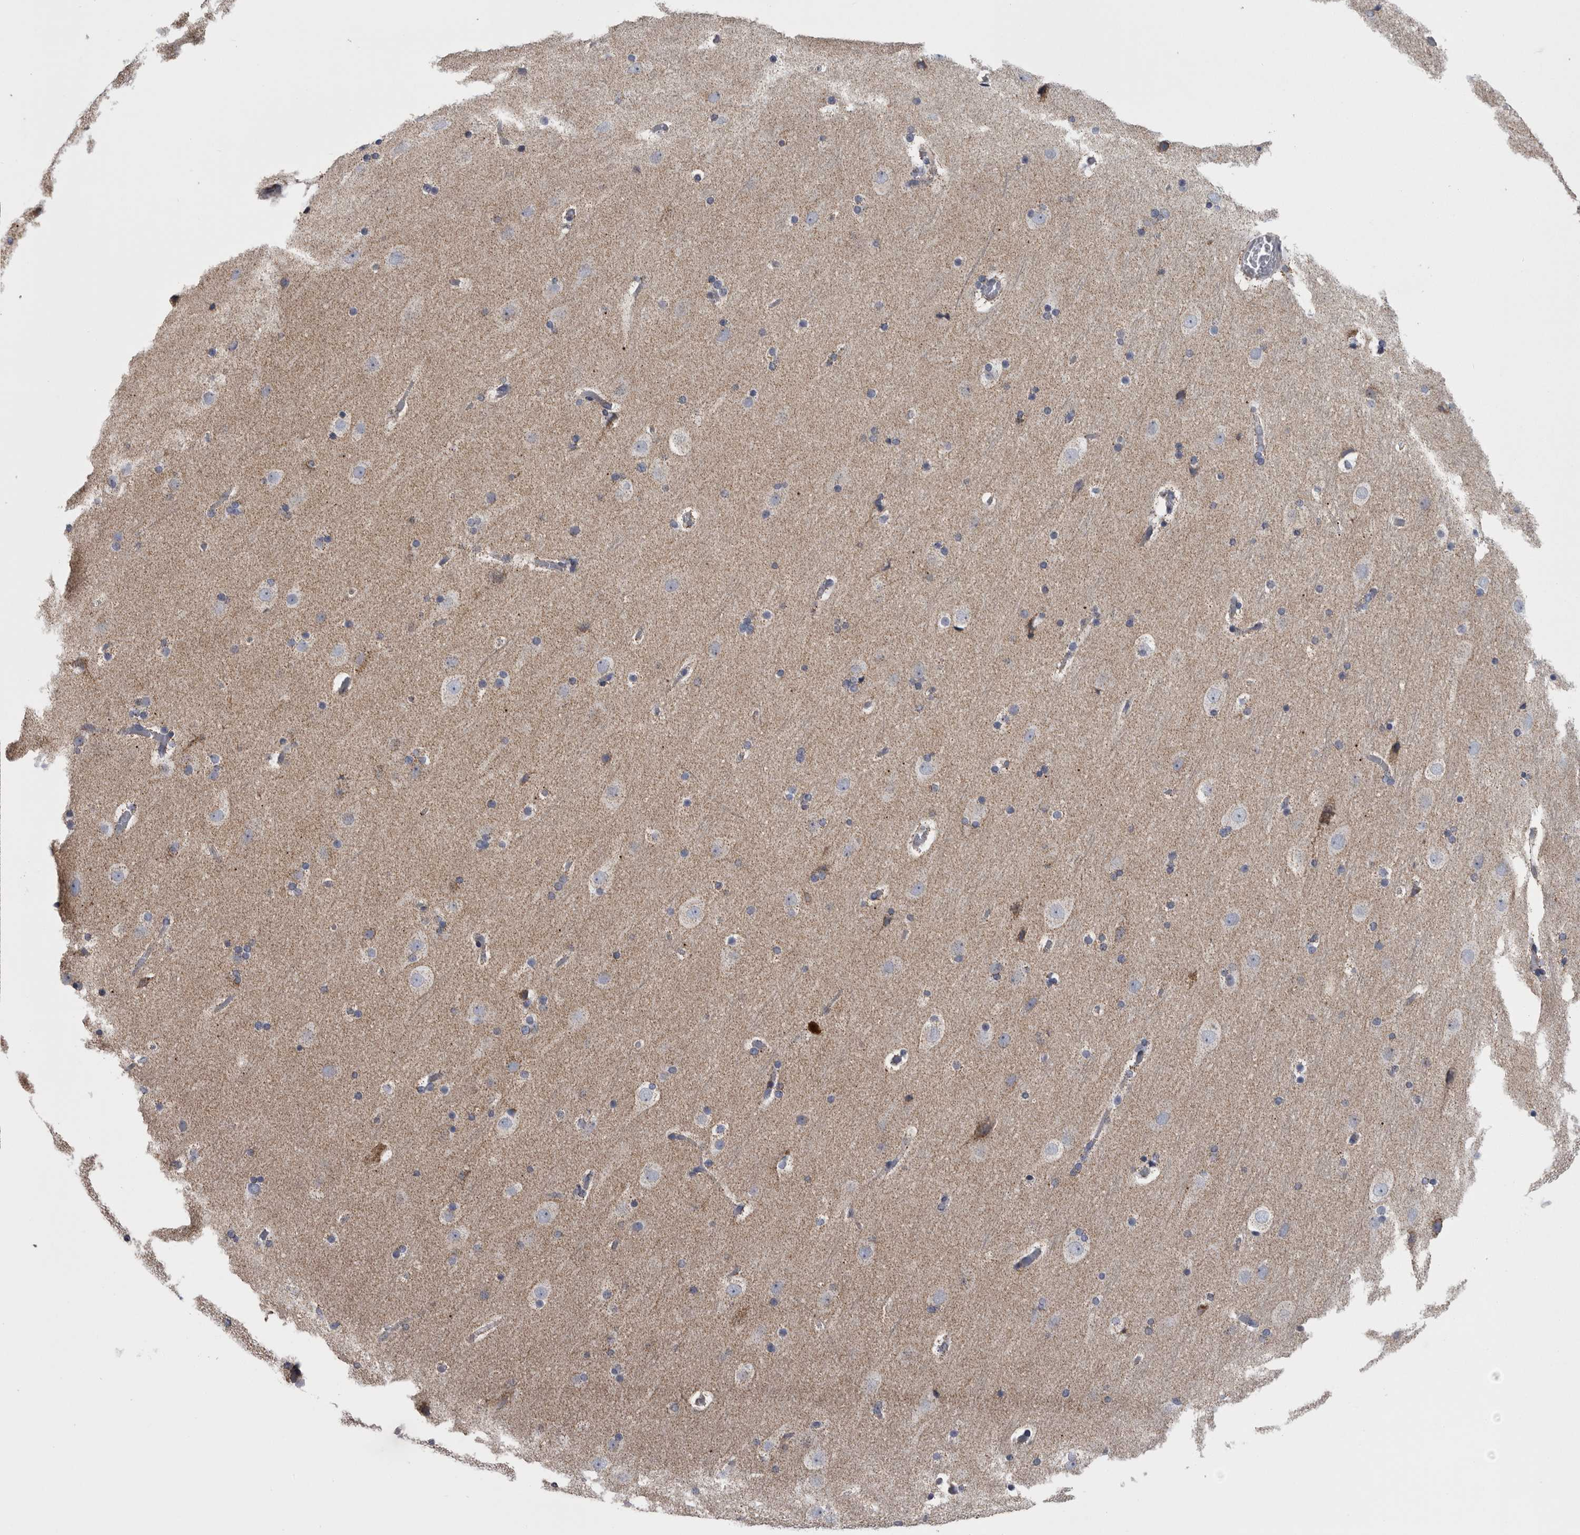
{"staining": {"intensity": "weak", "quantity": ">75%", "location": "cytoplasmic/membranous"}, "tissue": "cerebral cortex", "cell_type": "Endothelial cells", "image_type": "normal", "snomed": [{"axis": "morphology", "description": "Normal tissue, NOS"}, {"axis": "topography", "description": "Cerebral cortex"}], "caption": "Immunohistochemistry staining of unremarkable cerebral cortex, which displays low levels of weak cytoplasmic/membranous positivity in approximately >75% of endothelial cells indicating weak cytoplasmic/membranous protein expression. The staining was performed using DAB (3,3'-diaminobenzidine) (brown) for protein detection and nuclei were counterstained in hematoxylin (blue).", "gene": "DBT", "patient": {"sex": "male", "age": 57}}